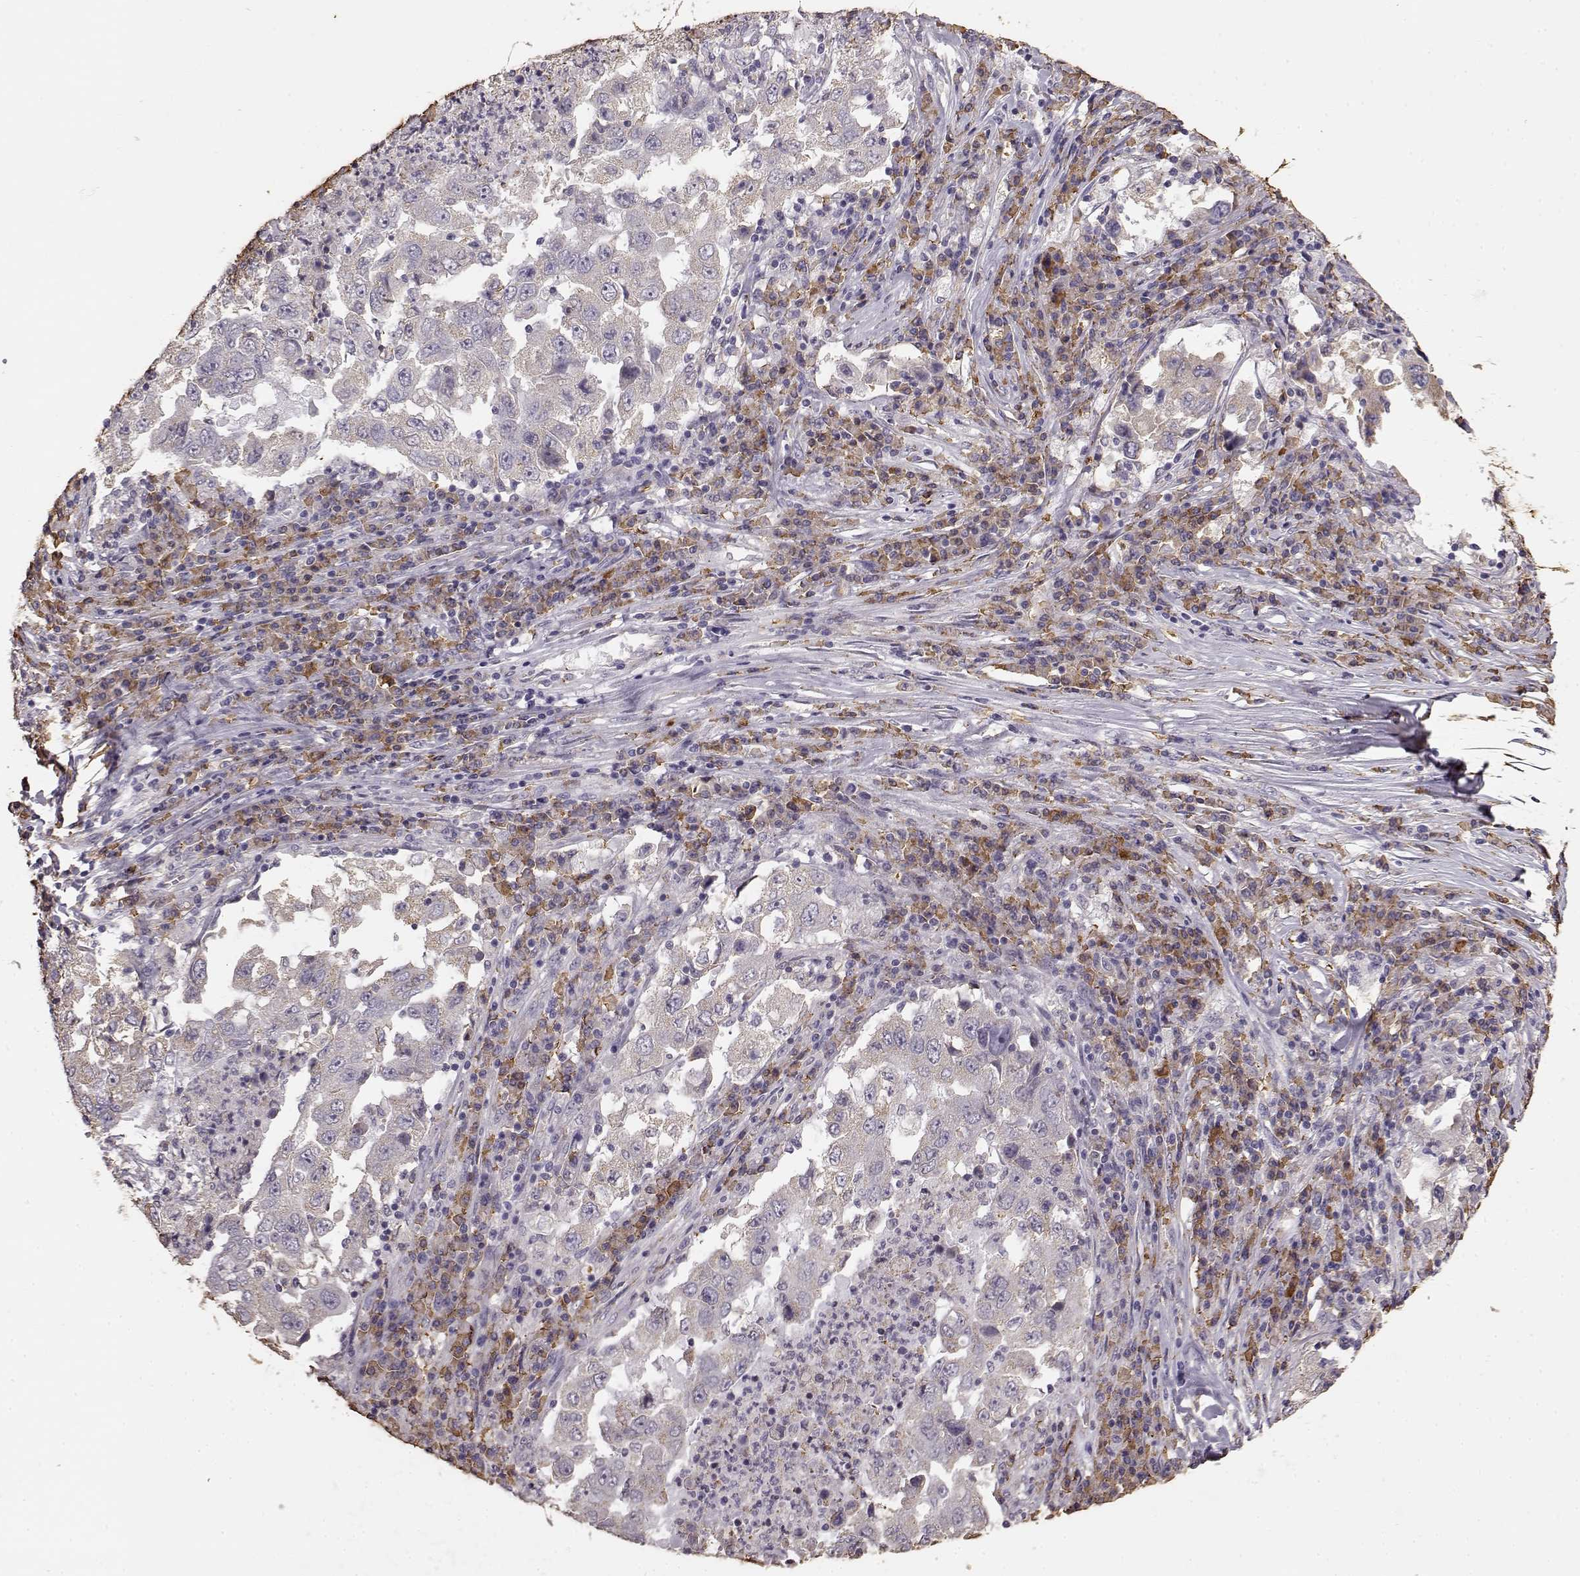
{"staining": {"intensity": "negative", "quantity": "none", "location": "none"}, "tissue": "lung cancer", "cell_type": "Tumor cells", "image_type": "cancer", "snomed": [{"axis": "morphology", "description": "Adenocarcinoma, NOS"}, {"axis": "topography", "description": "Lung"}], "caption": "Lung cancer was stained to show a protein in brown. There is no significant staining in tumor cells.", "gene": "GABRG3", "patient": {"sex": "male", "age": 73}}